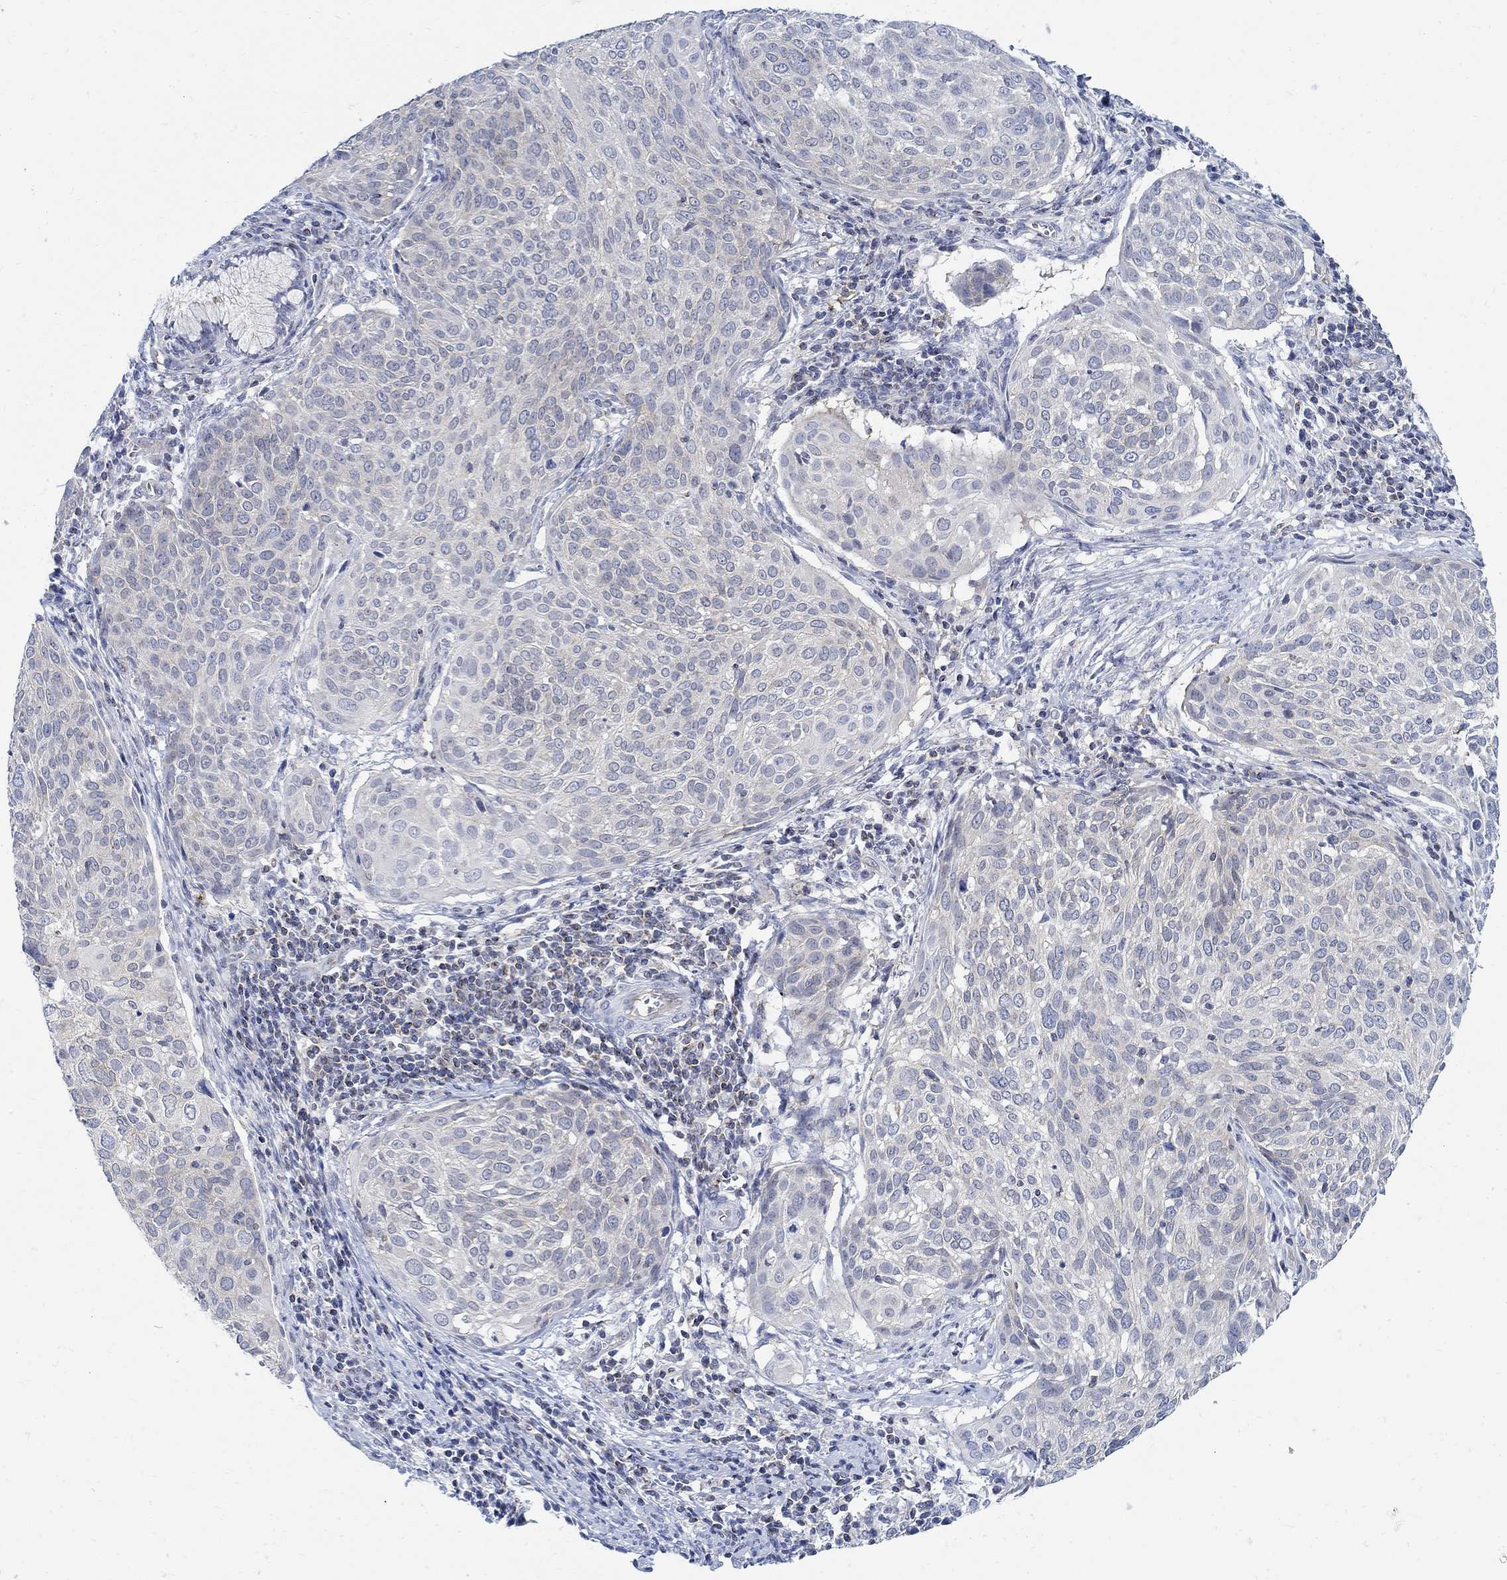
{"staining": {"intensity": "negative", "quantity": "none", "location": "none"}, "tissue": "cervical cancer", "cell_type": "Tumor cells", "image_type": "cancer", "snomed": [{"axis": "morphology", "description": "Squamous cell carcinoma, NOS"}, {"axis": "topography", "description": "Cervix"}], "caption": "The histopathology image displays no significant expression in tumor cells of cervical cancer.", "gene": "PHF21B", "patient": {"sex": "female", "age": 39}}